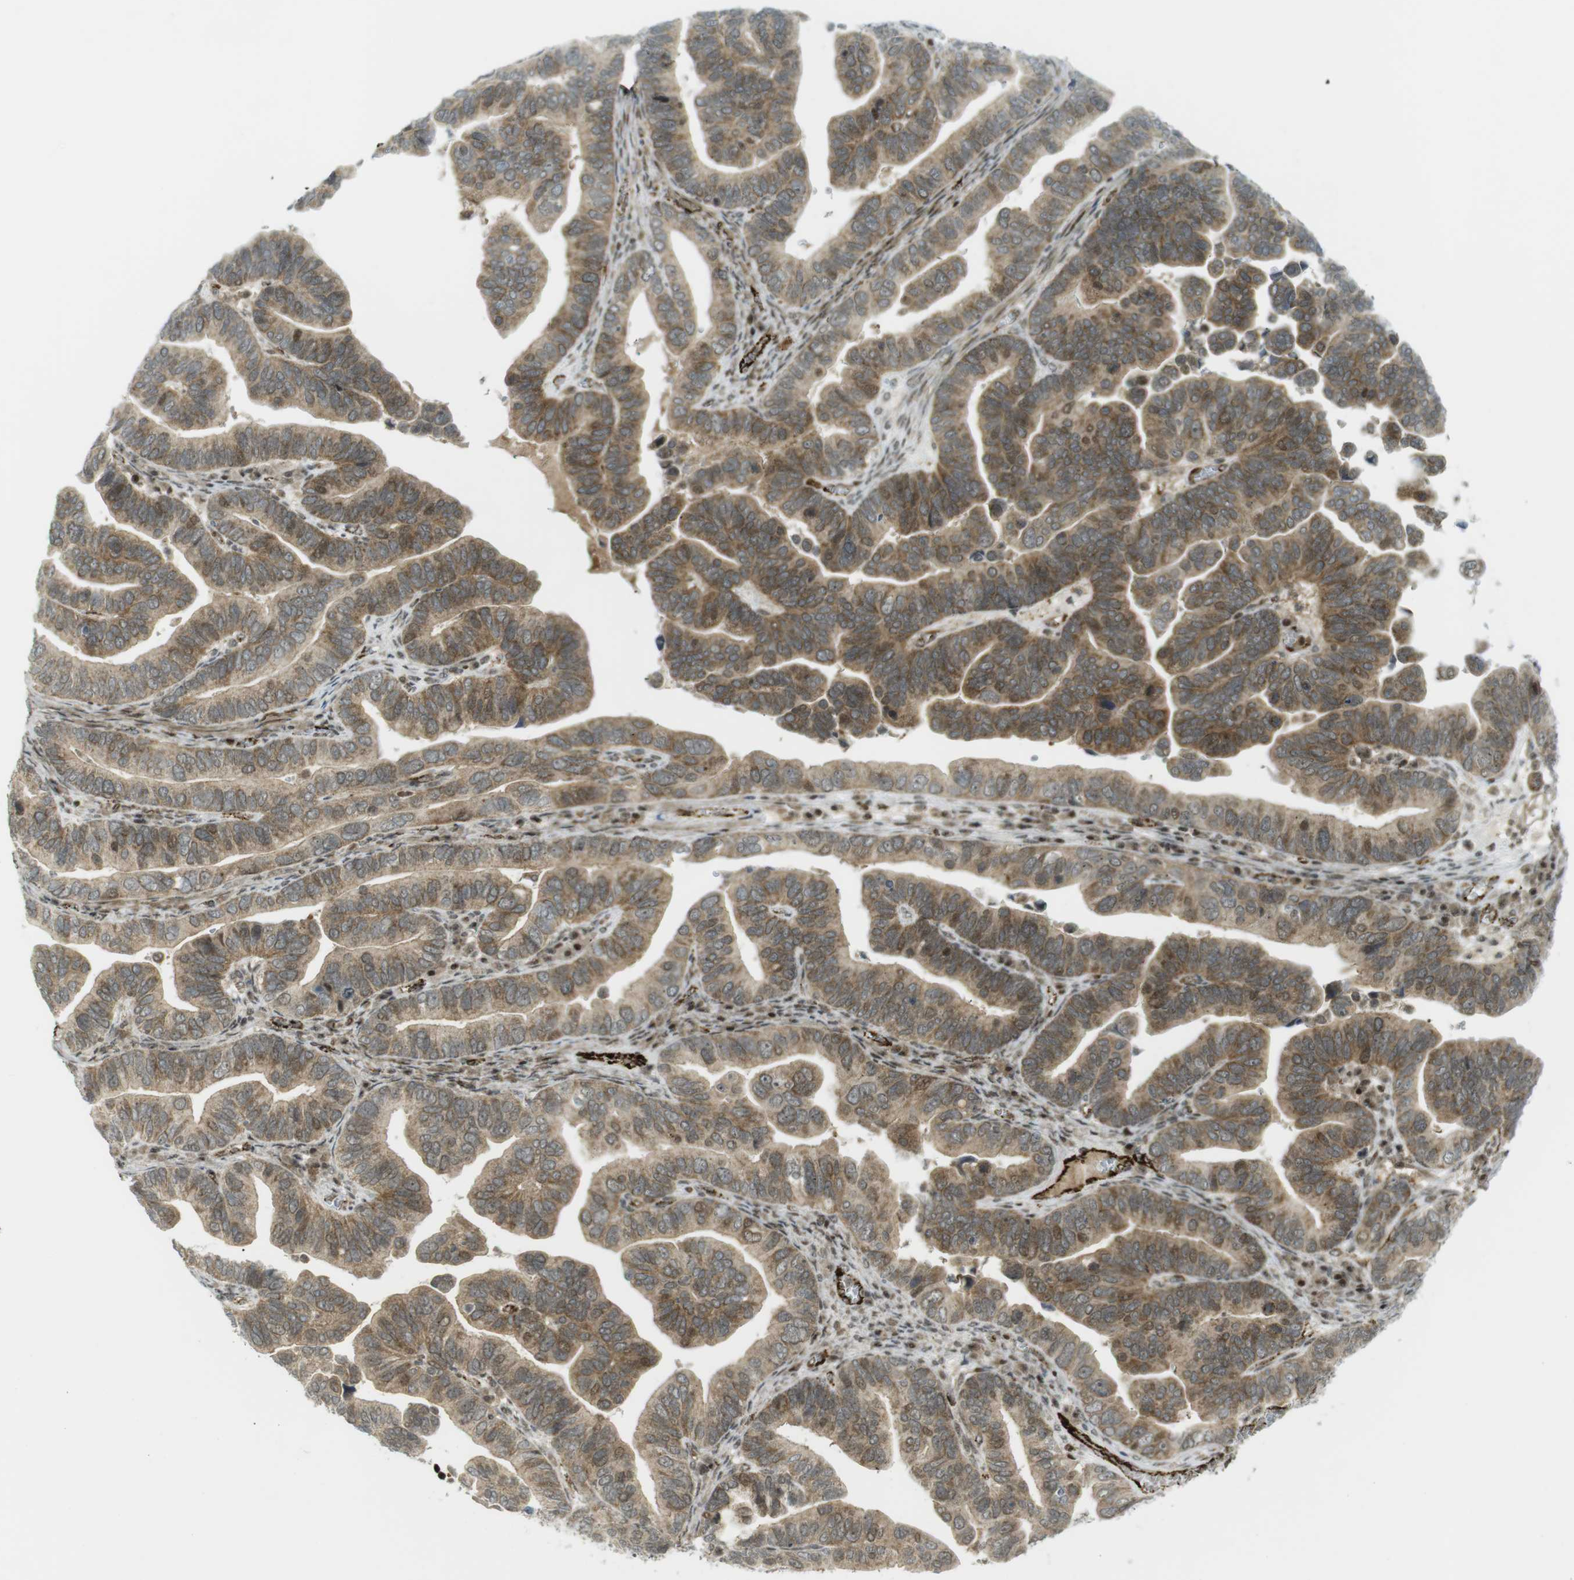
{"staining": {"intensity": "moderate", "quantity": ">75%", "location": "cytoplasmic/membranous,nuclear"}, "tissue": "ovarian cancer", "cell_type": "Tumor cells", "image_type": "cancer", "snomed": [{"axis": "morphology", "description": "Cystadenocarcinoma, serous, NOS"}, {"axis": "topography", "description": "Ovary"}], "caption": "The micrograph shows a brown stain indicating the presence of a protein in the cytoplasmic/membranous and nuclear of tumor cells in ovarian serous cystadenocarcinoma.", "gene": "PPP1R13B", "patient": {"sex": "female", "age": 56}}